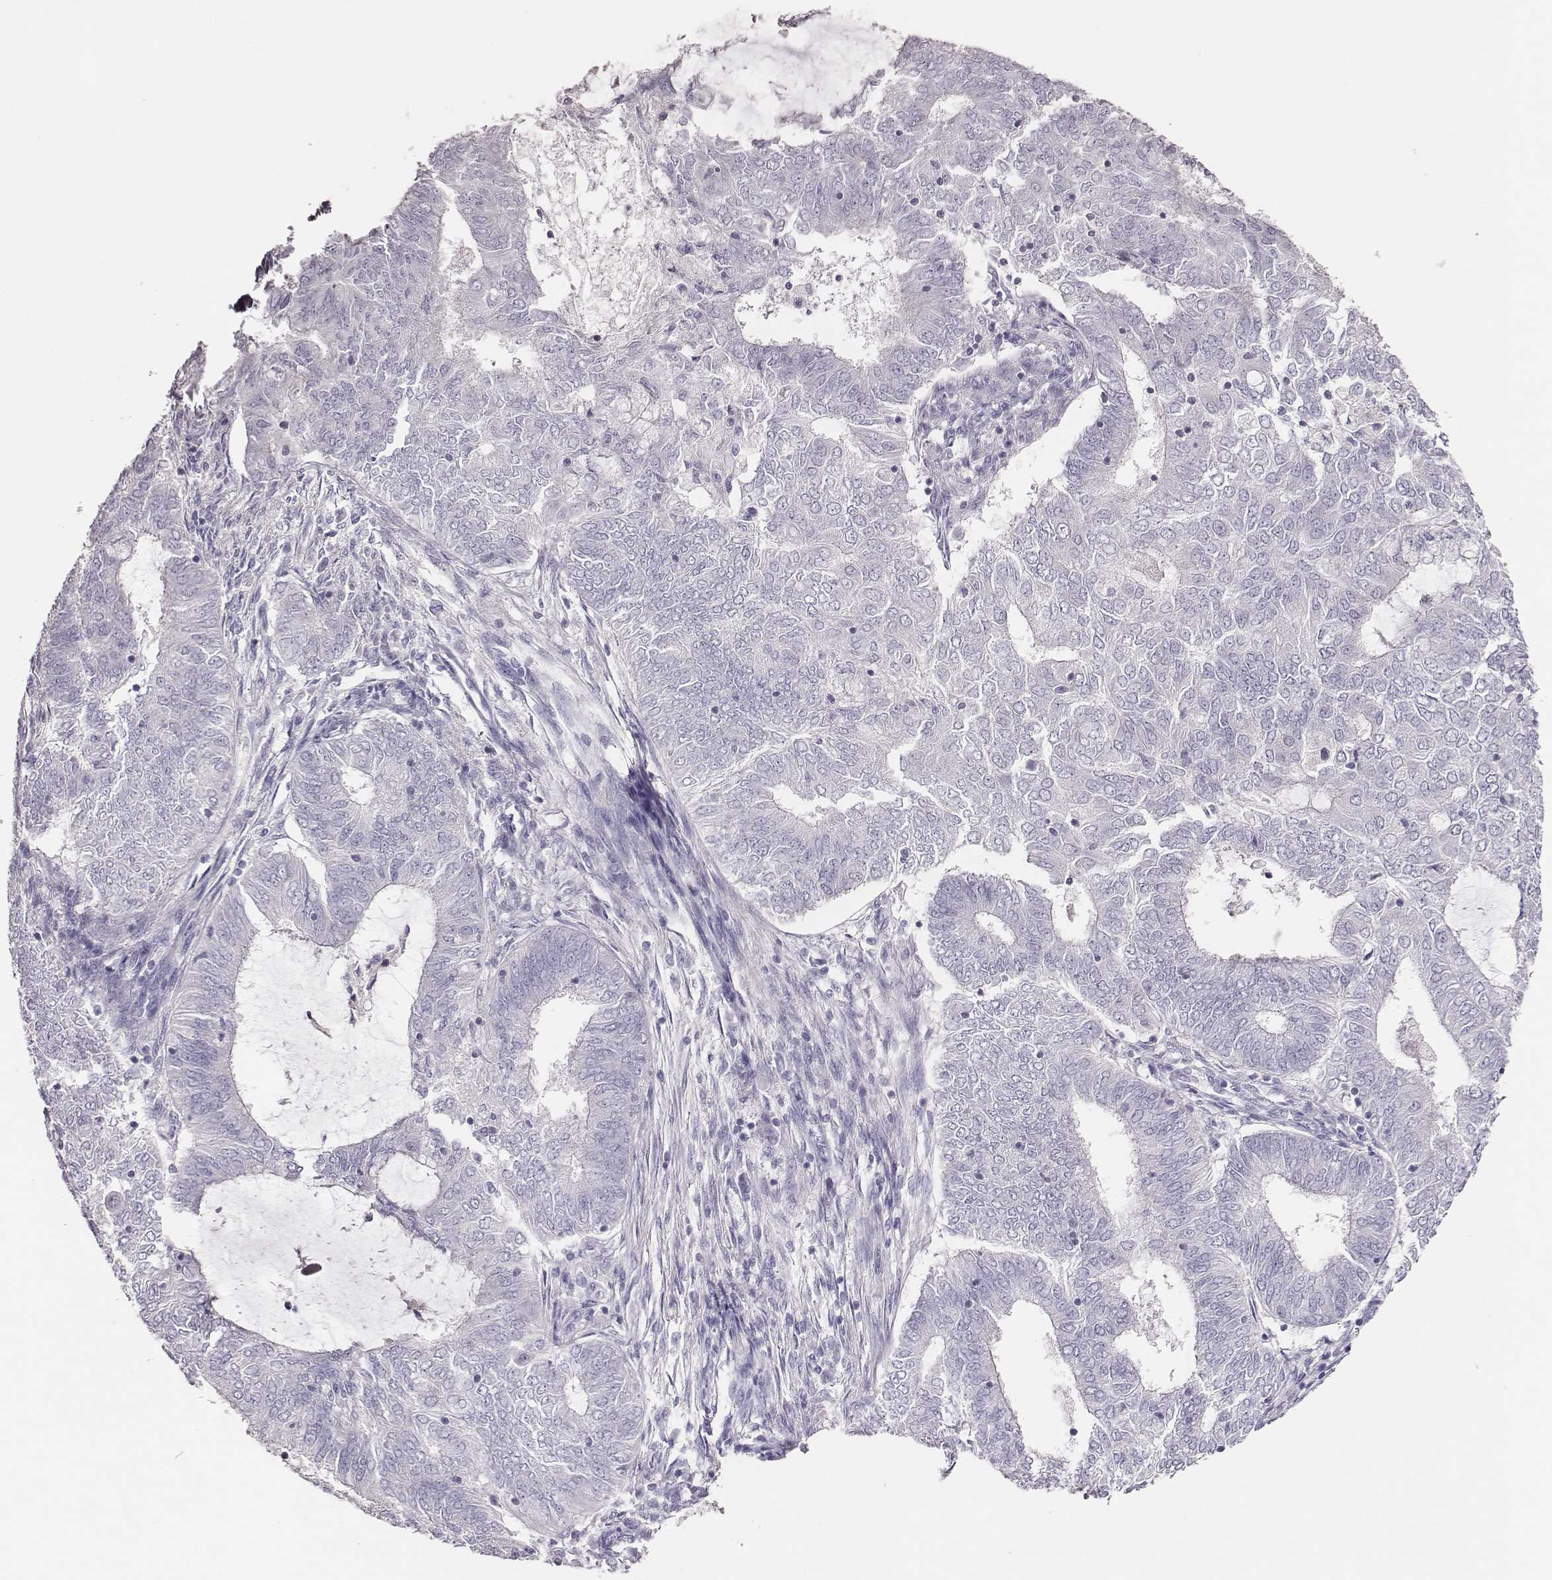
{"staining": {"intensity": "negative", "quantity": "none", "location": "none"}, "tissue": "endometrial cancer", "cell_type": "Tumor cells", "image_type": "cancer", "snomed": [{"axis": "morphology", "description": "Adenocarcinoma, NOS"}, {"axis": "topography", "description": "Endometrium"}], "caption": "The IHC image has no significant staining in tumor cells of endometrial cancer tissue. (Immunohistochemistry, brightfield microscopy, high magnification).", "gene": "P2RY10", "patient": {"sex": "female", "age": 62}}